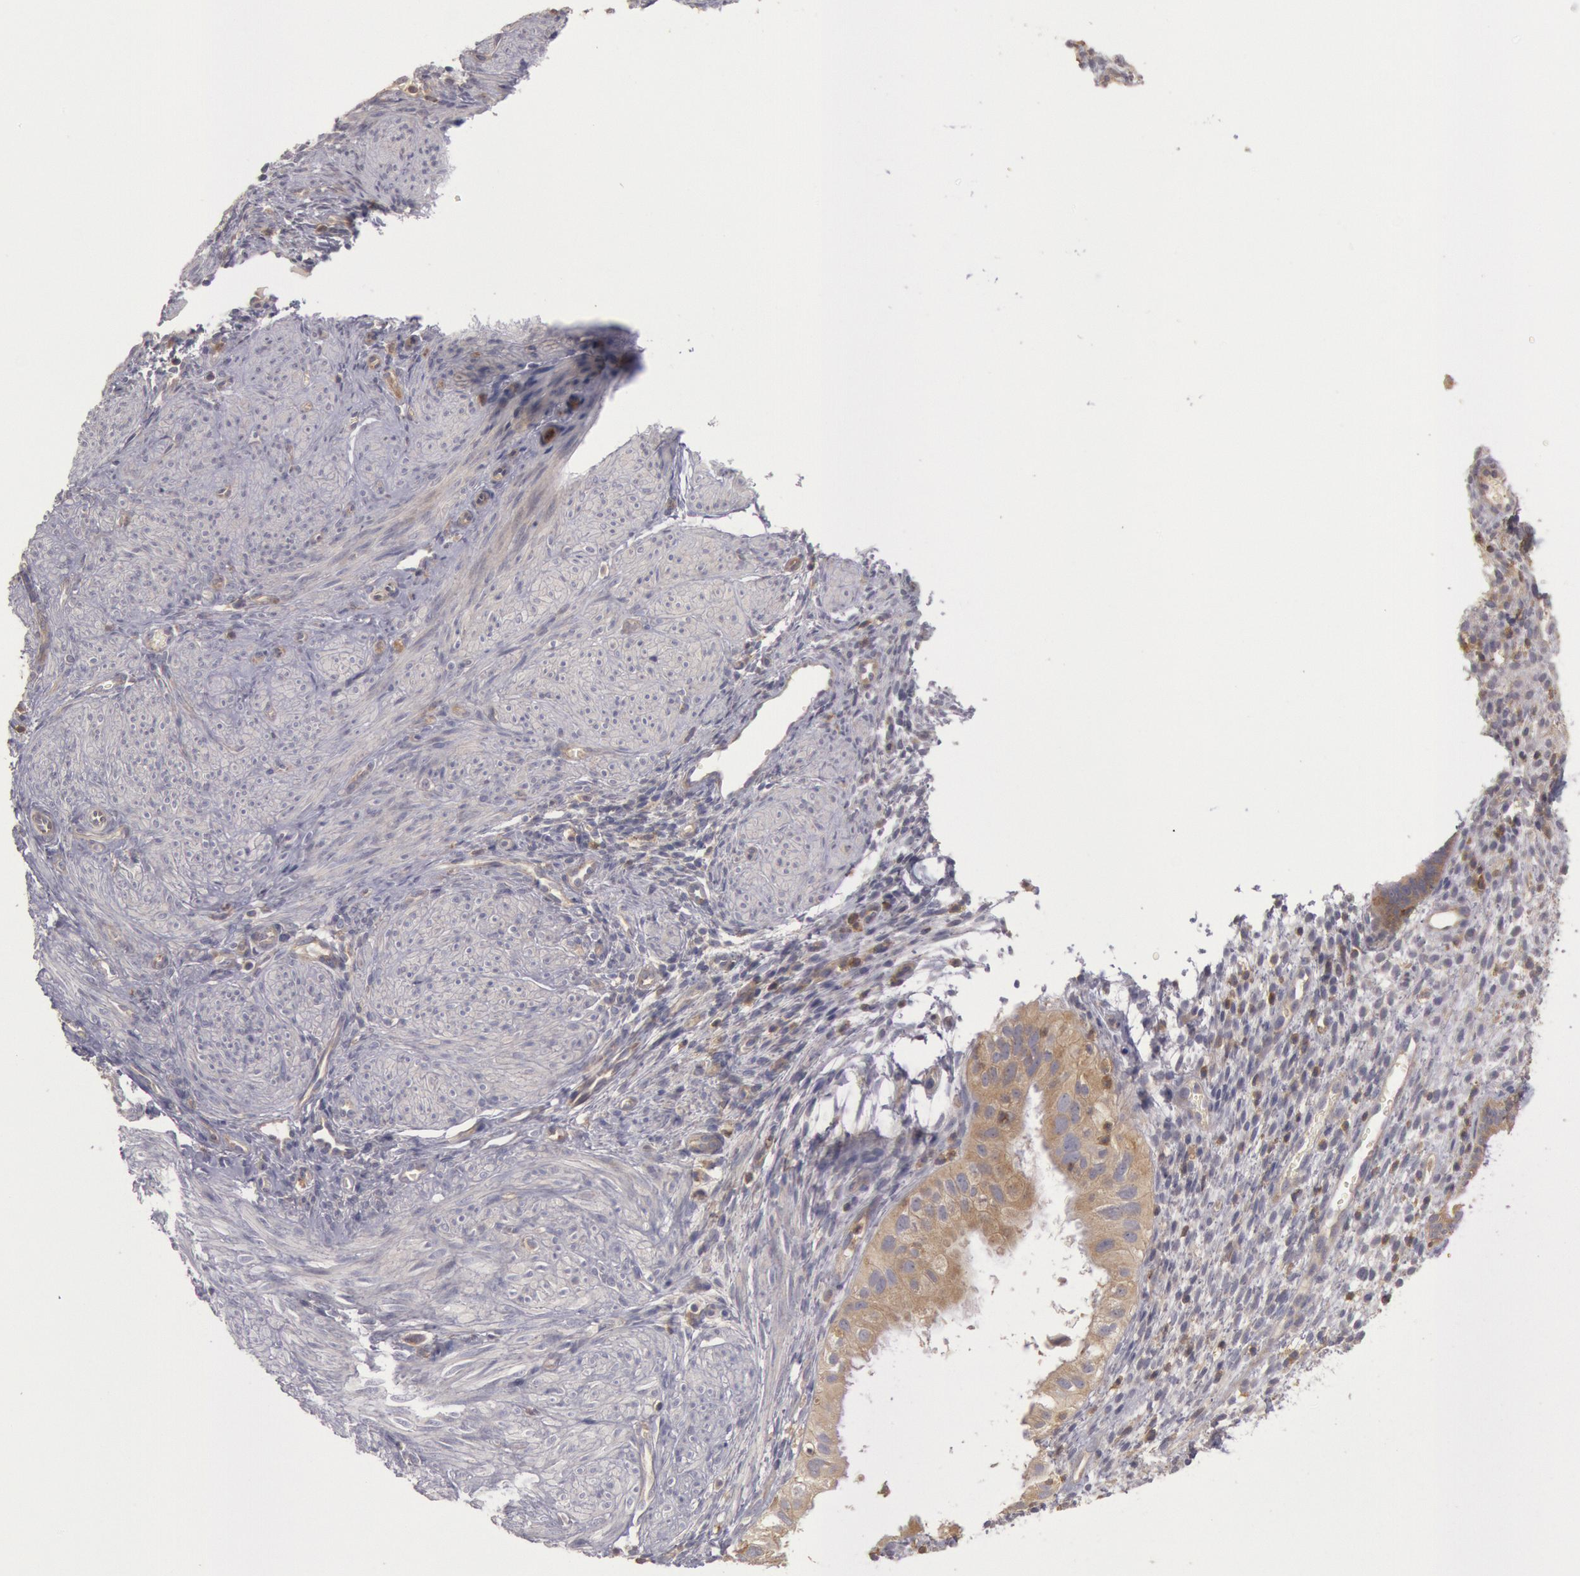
{"staining": {"intensity": "weak", "quantity": "<25%", "location": "cytoplasmic/membranous"}, "tissue": "endometrium", "cell_type": "Cells in endometrial stroma", "image_type": "normal", "snomed": [{"axis": "morphology", "description": "Normal tissue, NOS"}, {"axis": "topography", "description": "Endometrium"}], "caption": "Cells in endometrial stroma show no significant protein staining in benign endometrium. Brightfield microscopy of immunohistochemistry stained with DAB (brown) and hematoxylin (blue), captured at high magnification.", "gene": "PIK3R1", "patient": {"sex": "female", "age": 72}}